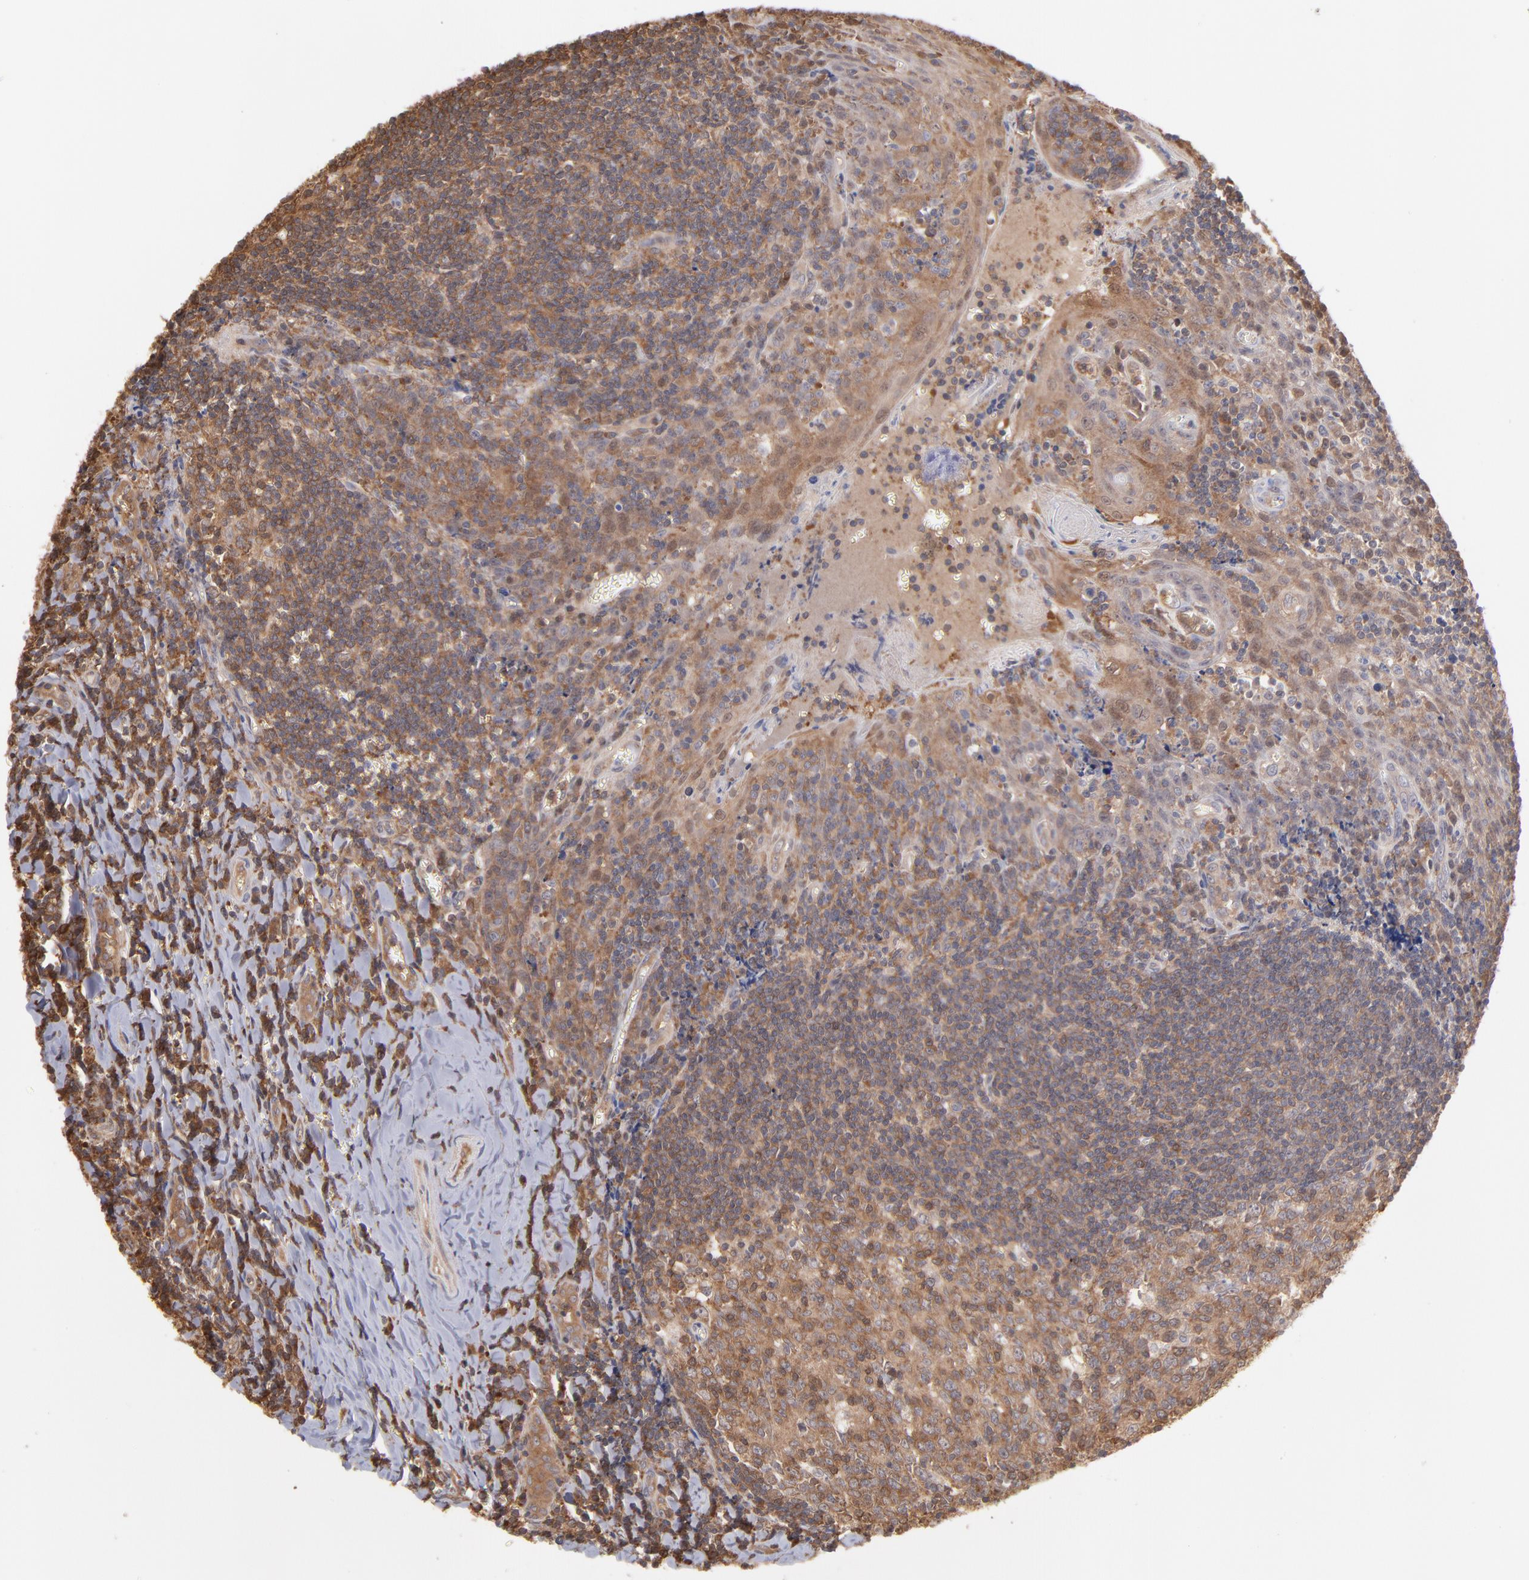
{"staining": {"intensity": "strong", "quantity": ">75%", "location": "cytoplasmic/membranous"}, "tissue": "tonsil", "cell_type": "Germinal center cells", "image_type": "normal", "snomed": [{"axis": "morphology", "description": "Normal tissue, NOS"}, {"axis": "topography", "description": "Tonsil"}], "caption": "IHC (DAB) staining of benign human tonsil exhibits strong cytoplasmic/membranous protein positivity in about >75% of germinal center cells.", "gene": "MAP2K2", "patient": {"sex": "male", "age": 20}}